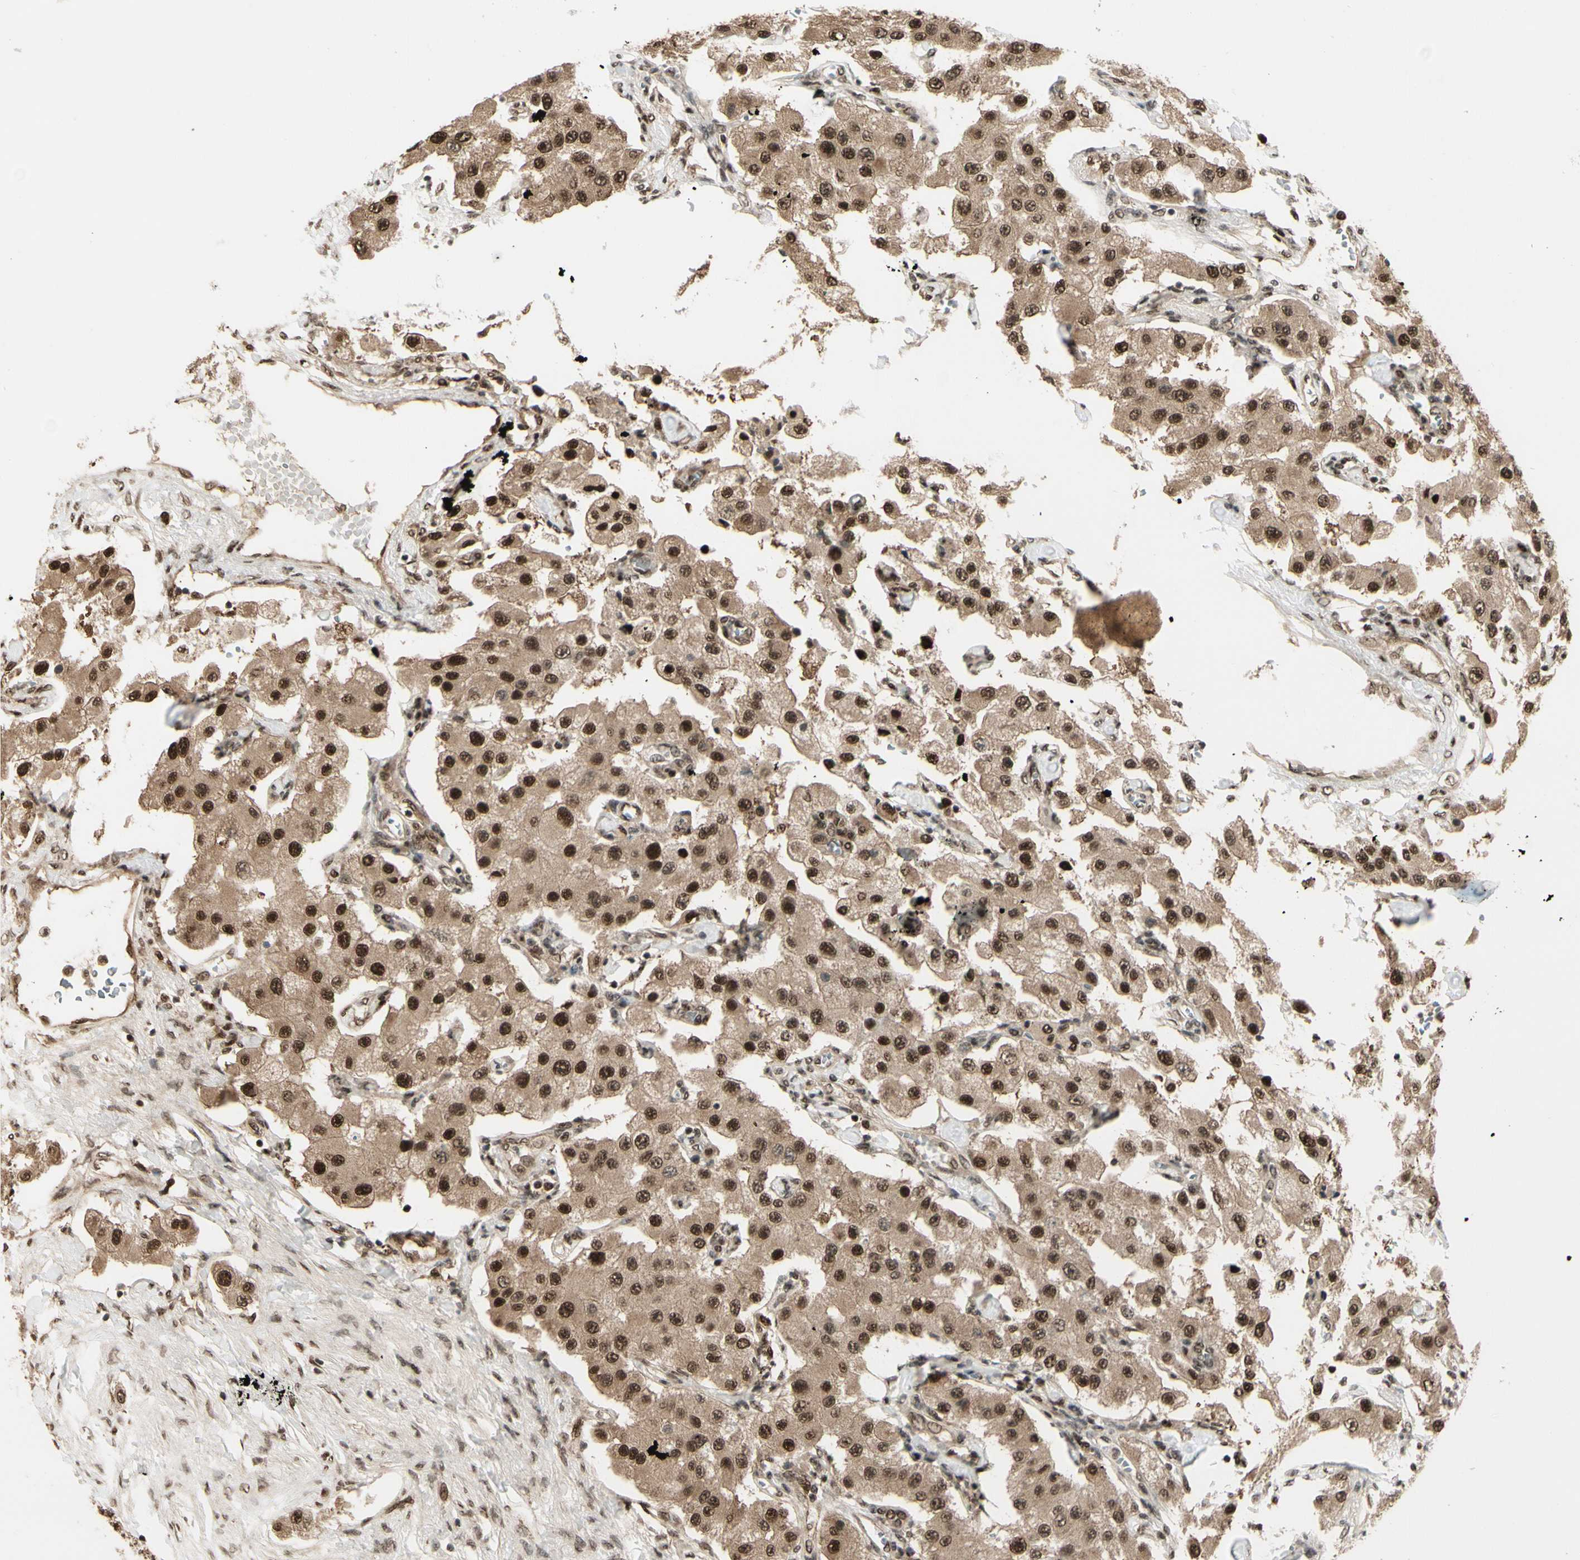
{"staining": {"intensity": "strong", "quantity": ">75%", "location": "cytoplasmic/membranous,nuclear"}, "tissue": "carcinoid", "cell_type": "Tumor cells", "image_type": "cancer", "snomed": [{"axis": "morphology", "description": "Carcinoid, malignant, NOS"}, {"axis": "topography", "description": "Pancreas"}], "caption": "A histopathology image of malignant carcinoid stained for a protein displays strong cytoplasmic/membranous and nuclear brown staining in tumor cells.", "gene": "HSF1", "patient": {"sex": "male", "age": 41}}